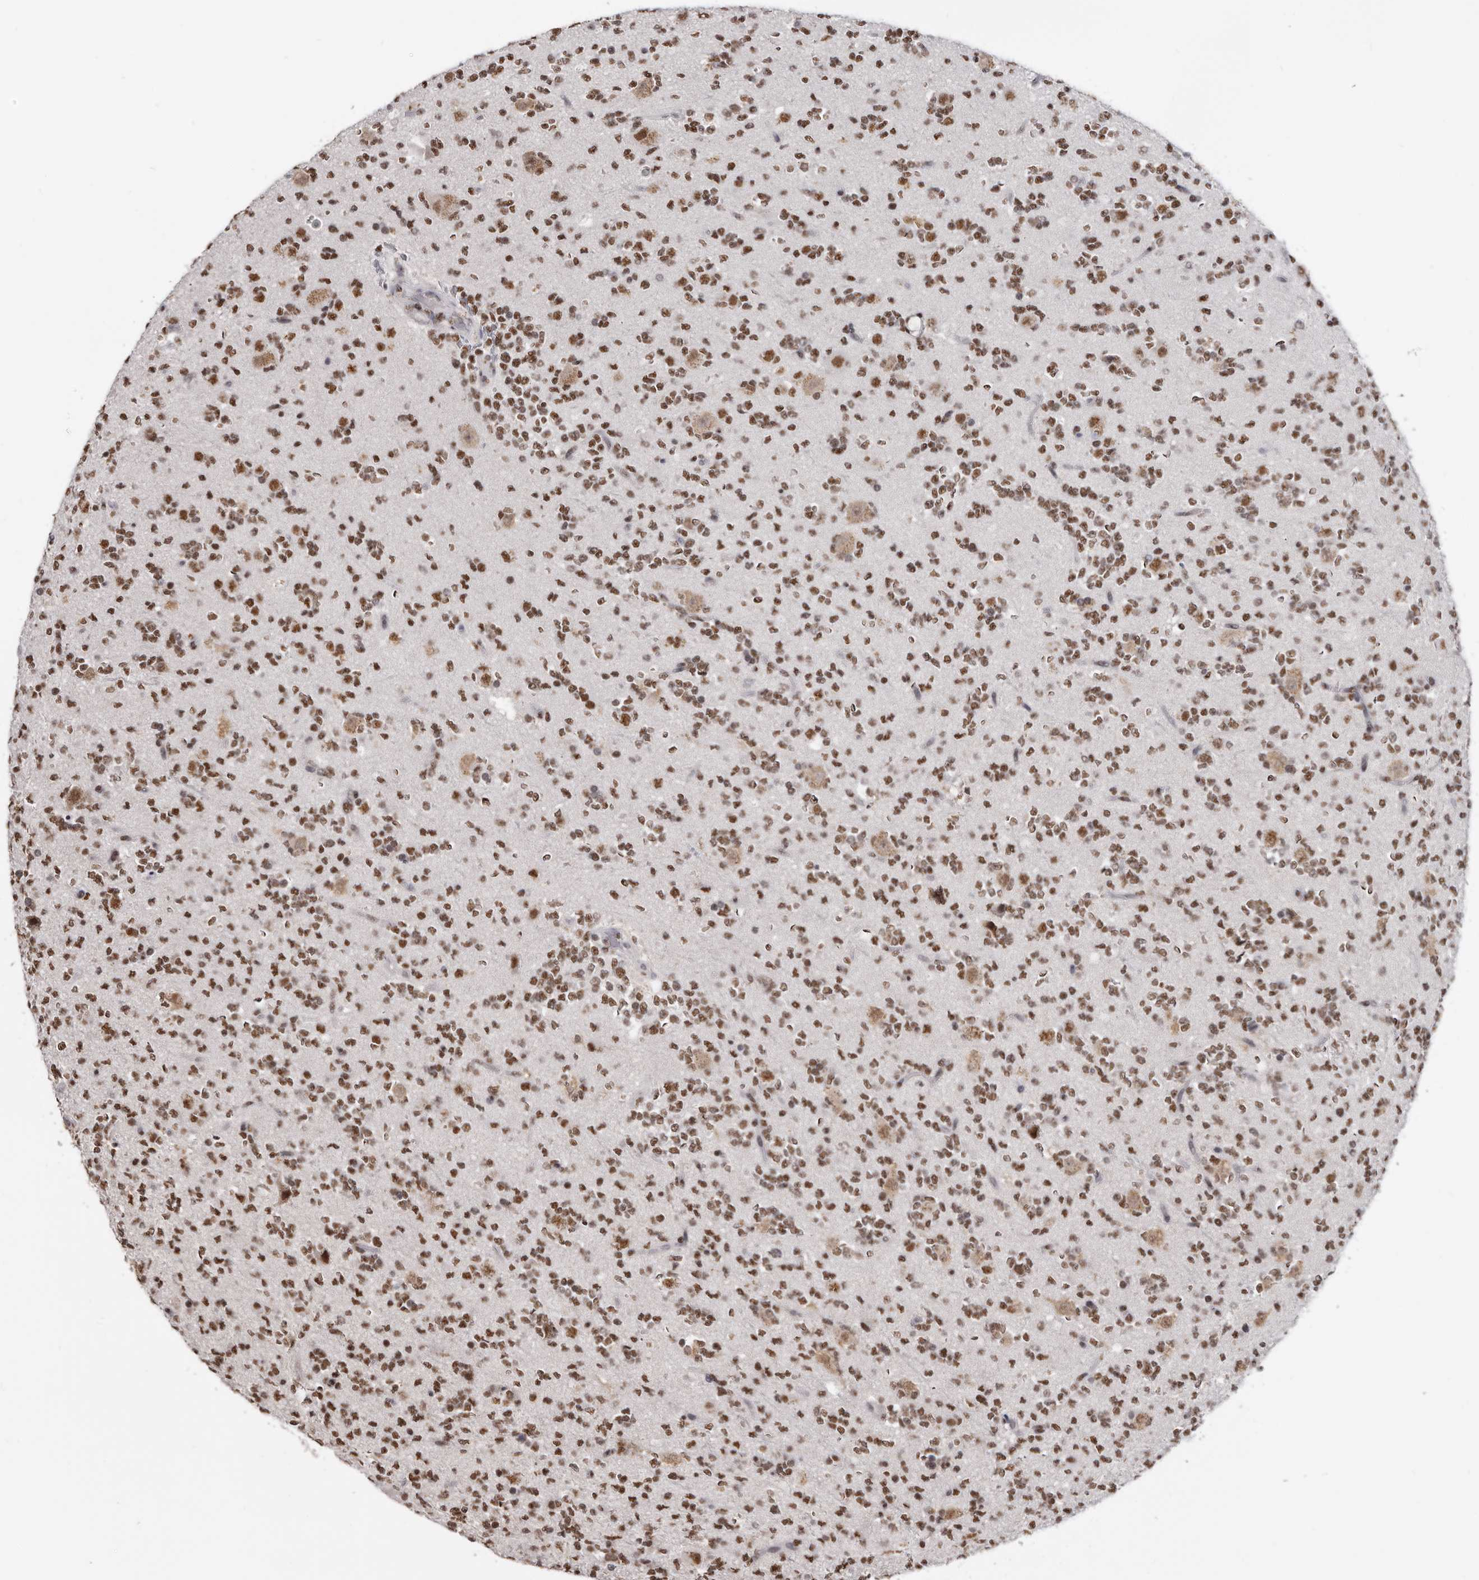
{"staining": {"intensity": "moderate", "quantity": ">75%", "location": "nuclear"}, "tissue": "glioma", "cell_type": "Tumor cells", "image_type": "cancer", "snomed": [{"axis": "morphology", "description": "Glioma, malignant, High grade"}, {"axis": "topography", "description": "Brain"}], "caption": "The photomicrograph demonstrates immunohistochemical staining of glioma. There is moderate nuclear positivity is appreciated in about >75% of tumor cells.", "gene": "SCAF4", "patient": {"sex": "female", "age": 62}}